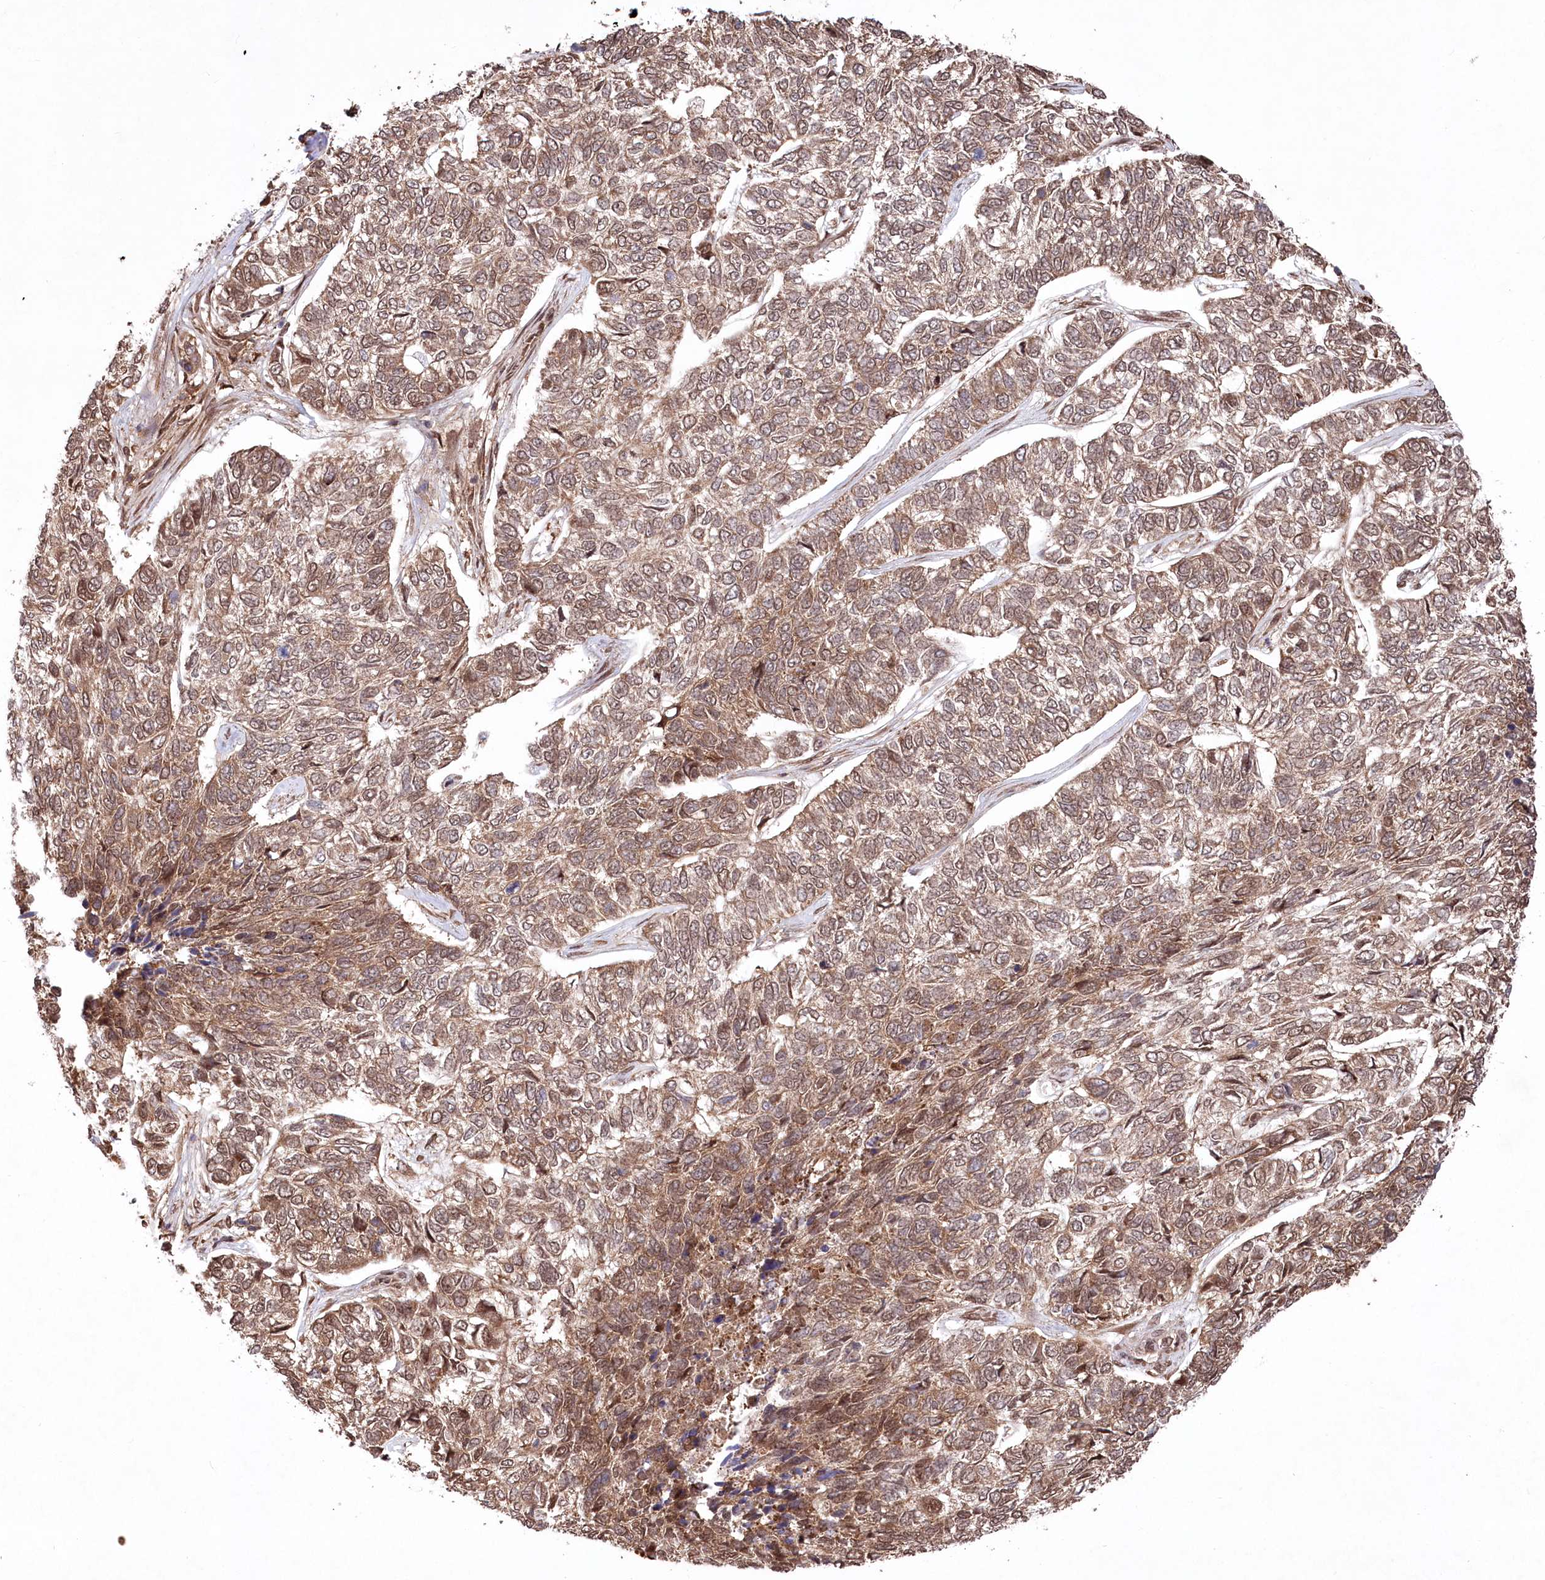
{"staining": {"intensity": "moderate", "quantity": ">75%", "location": "cytoplasmic/membranous,nuclear"}, "tissue": "skin cancer", "cell_type": "Tumor cells", "image_type": "cancer", "snomed": [{"axis": "morphology", "description": "Basal cell carcinoma"}, {"axis": "topography", "description": "Skin"}], "caption": "The immunohistochemical stain highlights moderate cytoplasmic/membranous and nuclear positivity in tumor cells of basal cell carcinoma (skin) tissue.", "gene": "PSMA1", "patient": {"sex": "female", "age": 65}}